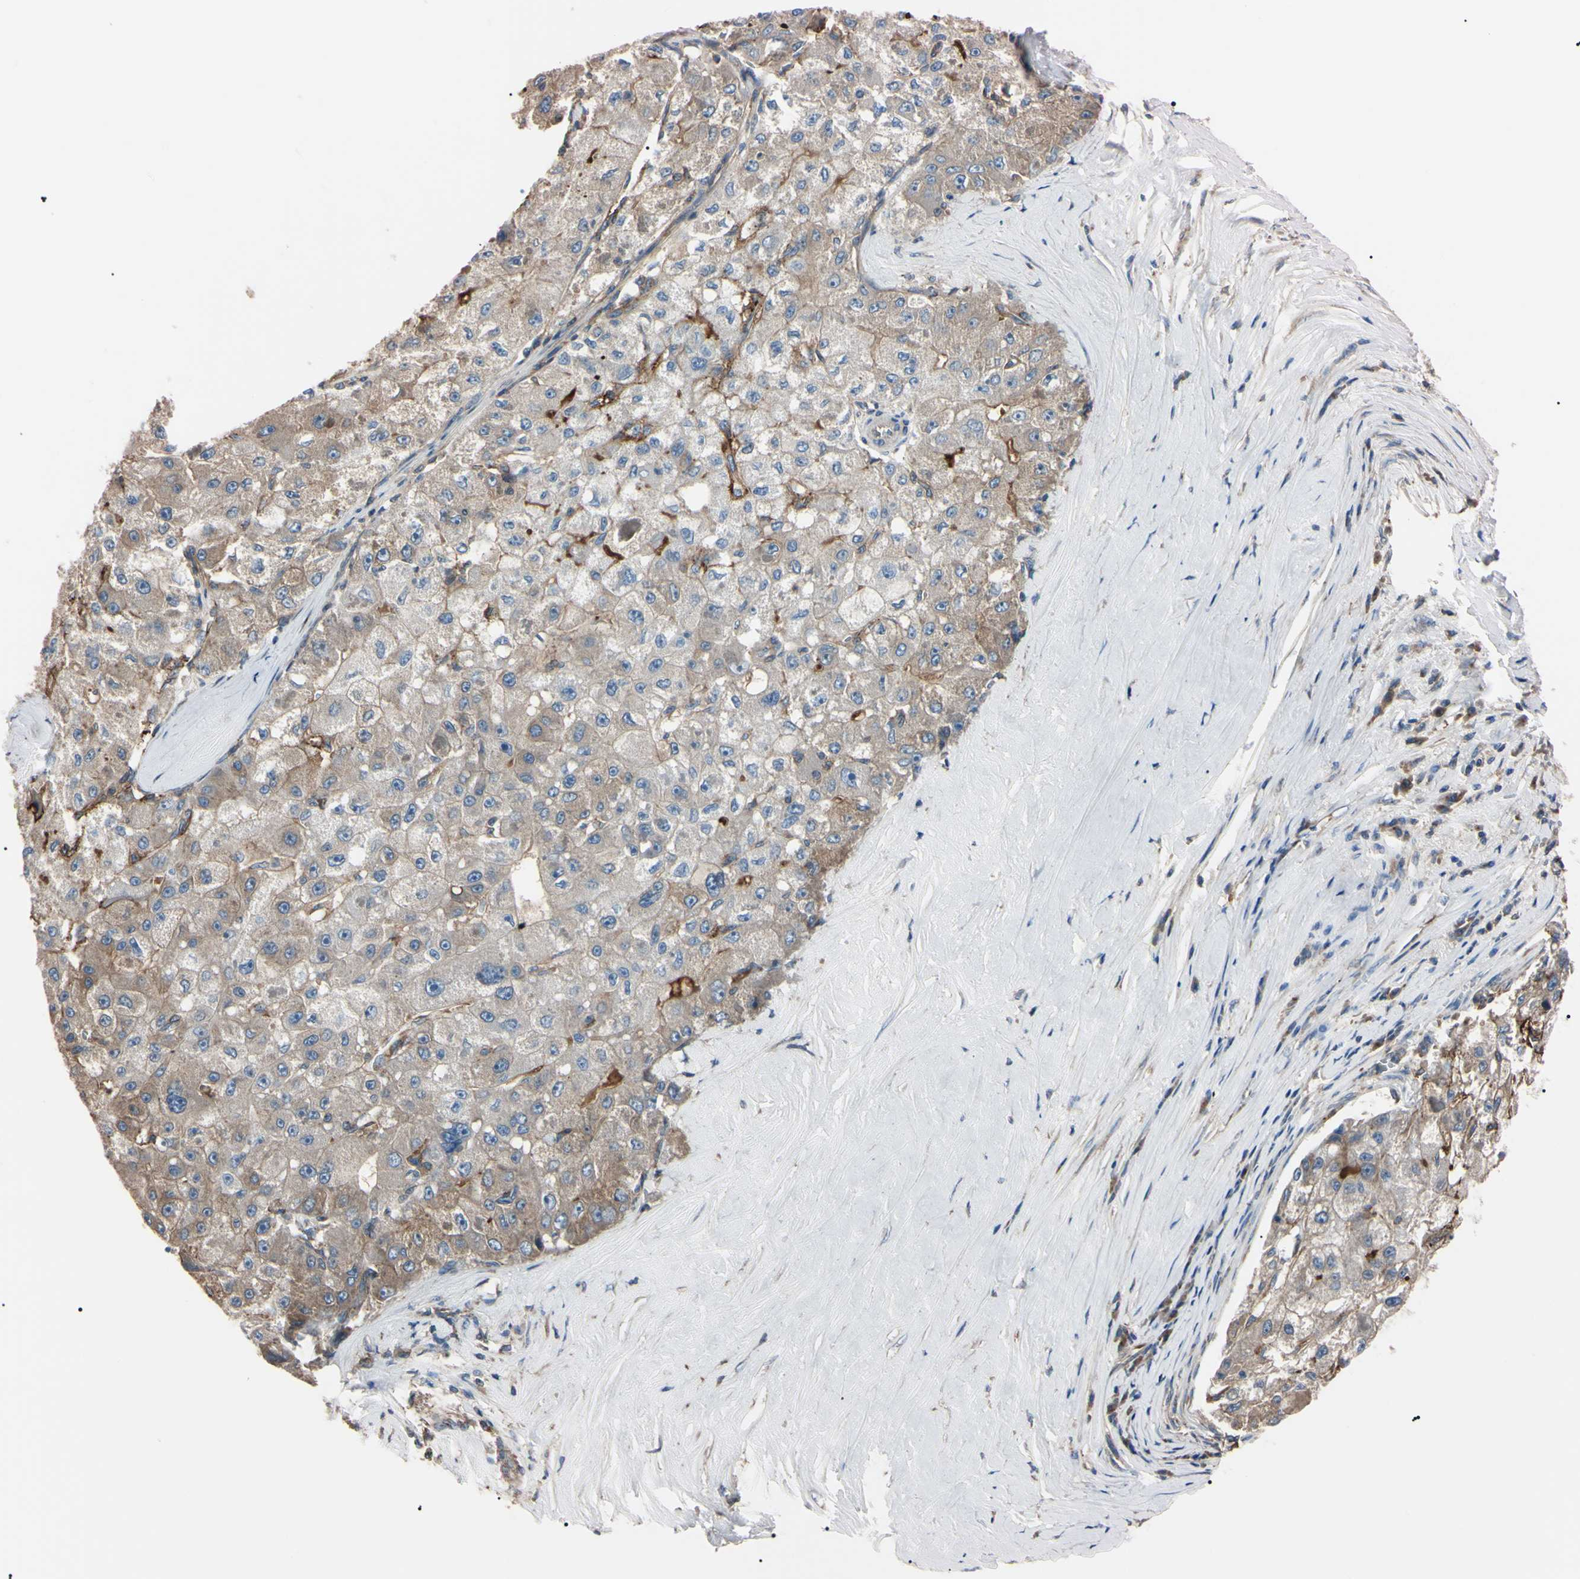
{"staining": {"intensity": "moderate", "quantity": "25%-75%", "location": "cytoplasmic/membranous"}, "tissue": "liver cancer", "cell_type": "Tumor cells", "image_type": "cancer", "snomed": [{"axis": "morphology", "description": "Carcinoma, Hepatocellular, NOS"}, {"axis": "topography", "description": "Liver"}], "caption": "Liver cancer stained for a protein shows moderate cytoplasmic/membranous positivity in tumor cells.", "gene": "PRKACA", "patient": {"sex": "male", "age": 80}}